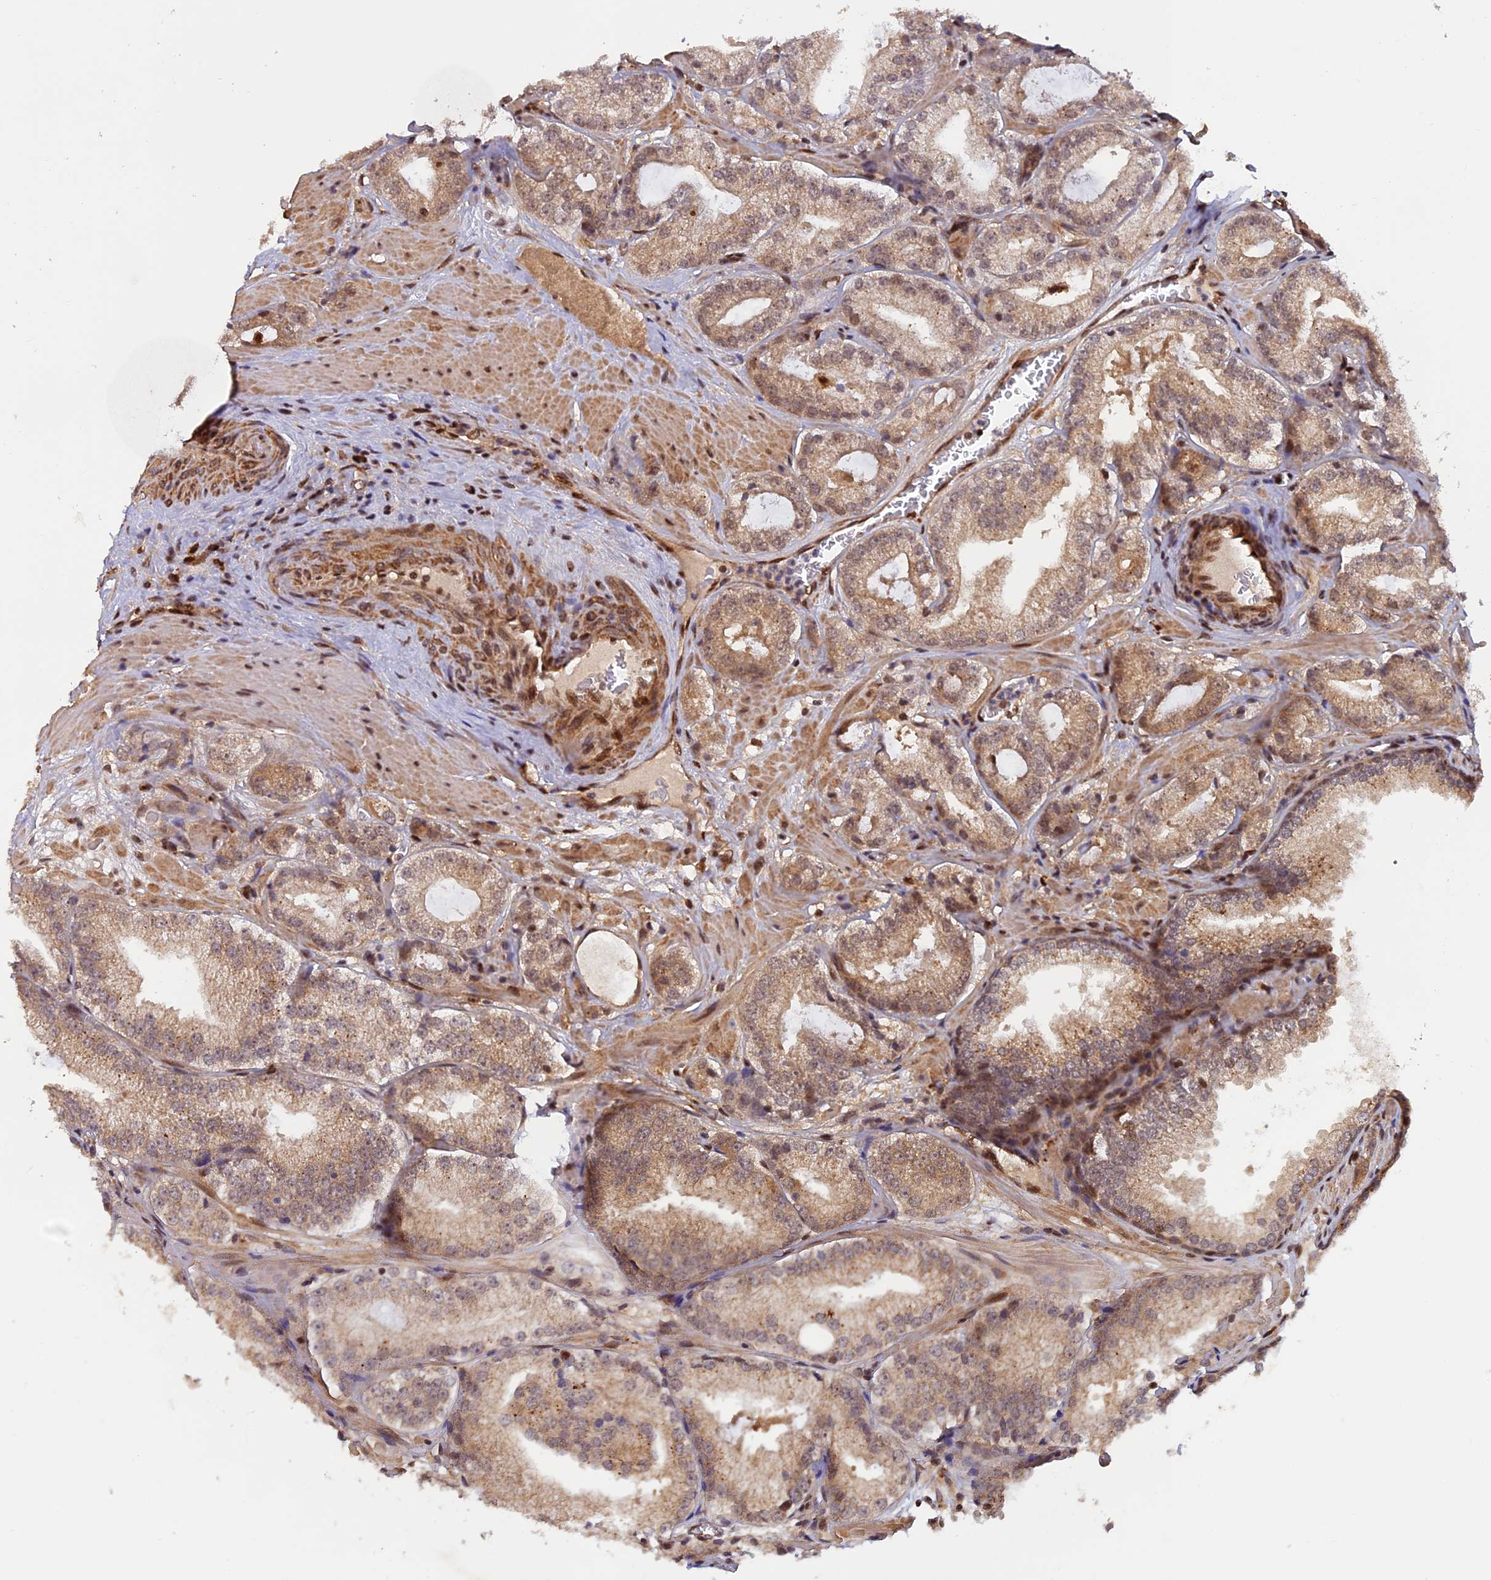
{"staining": {"intensity": "moderate", "quantity": ">75%", "location": "cytoplasmic/membranous"}, "tissue": "prostate cancer", "cell_type": "Tumor cells", "image_type": "cancer", "snomed": [{"axis": "morphology", "description": "Adenocarcinoma, Low grade"}, {"axis": "topography", "description": "Prostate"}], "caption": "Human adenocarcinoma (low-grade) (prostate) stained with a protein marker exhibits moderate staining in tumor cells.", "gene": "ZNF565", "patient": {"sex": "male", "age": 60}}